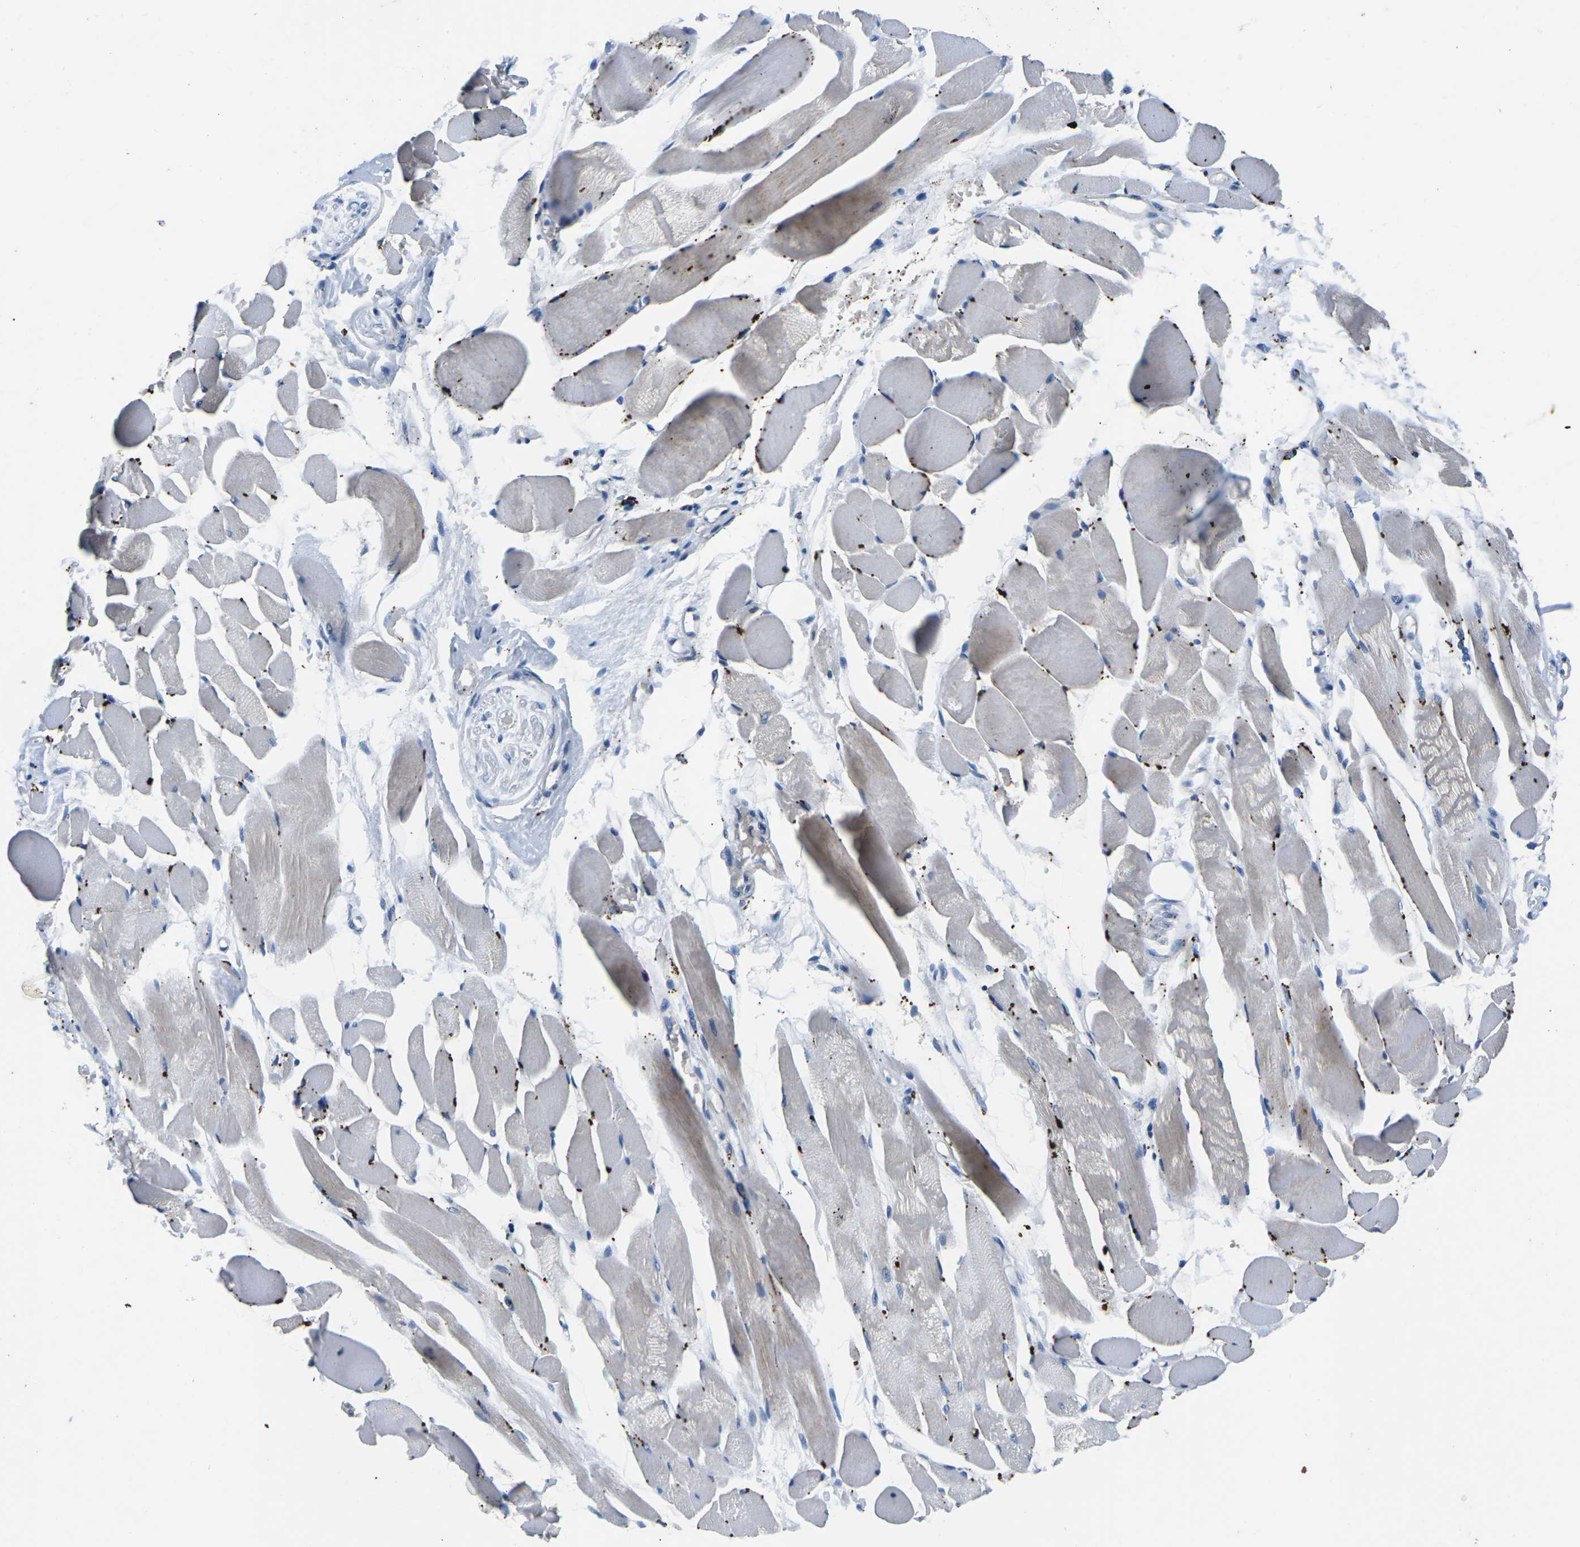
{"staining": {"intensity": "weak", "quantity": "25%-75%", "location": "cytoplasmic/membranous"}, "tissue": "skeletal muscle", "cell_type": "Myocytes", "image_type": "normal", "snomed": [{"axis": "morphology", "description": "Normal tissue, NOS"}, {"axis": "topography", "description": "Skeletal muscle"}, {"axis": "topography", "description": "Peripheral nerve tissue"}], "caption": "Immunohistochemical staining of unremarkable human skeletal muscle reveals low levels of weak cytoplasmic/membranous staining in about 25%-75% of myocytes.", "gene": "PDCD6IP", "patient": {"sex": "female", "age": 84}}